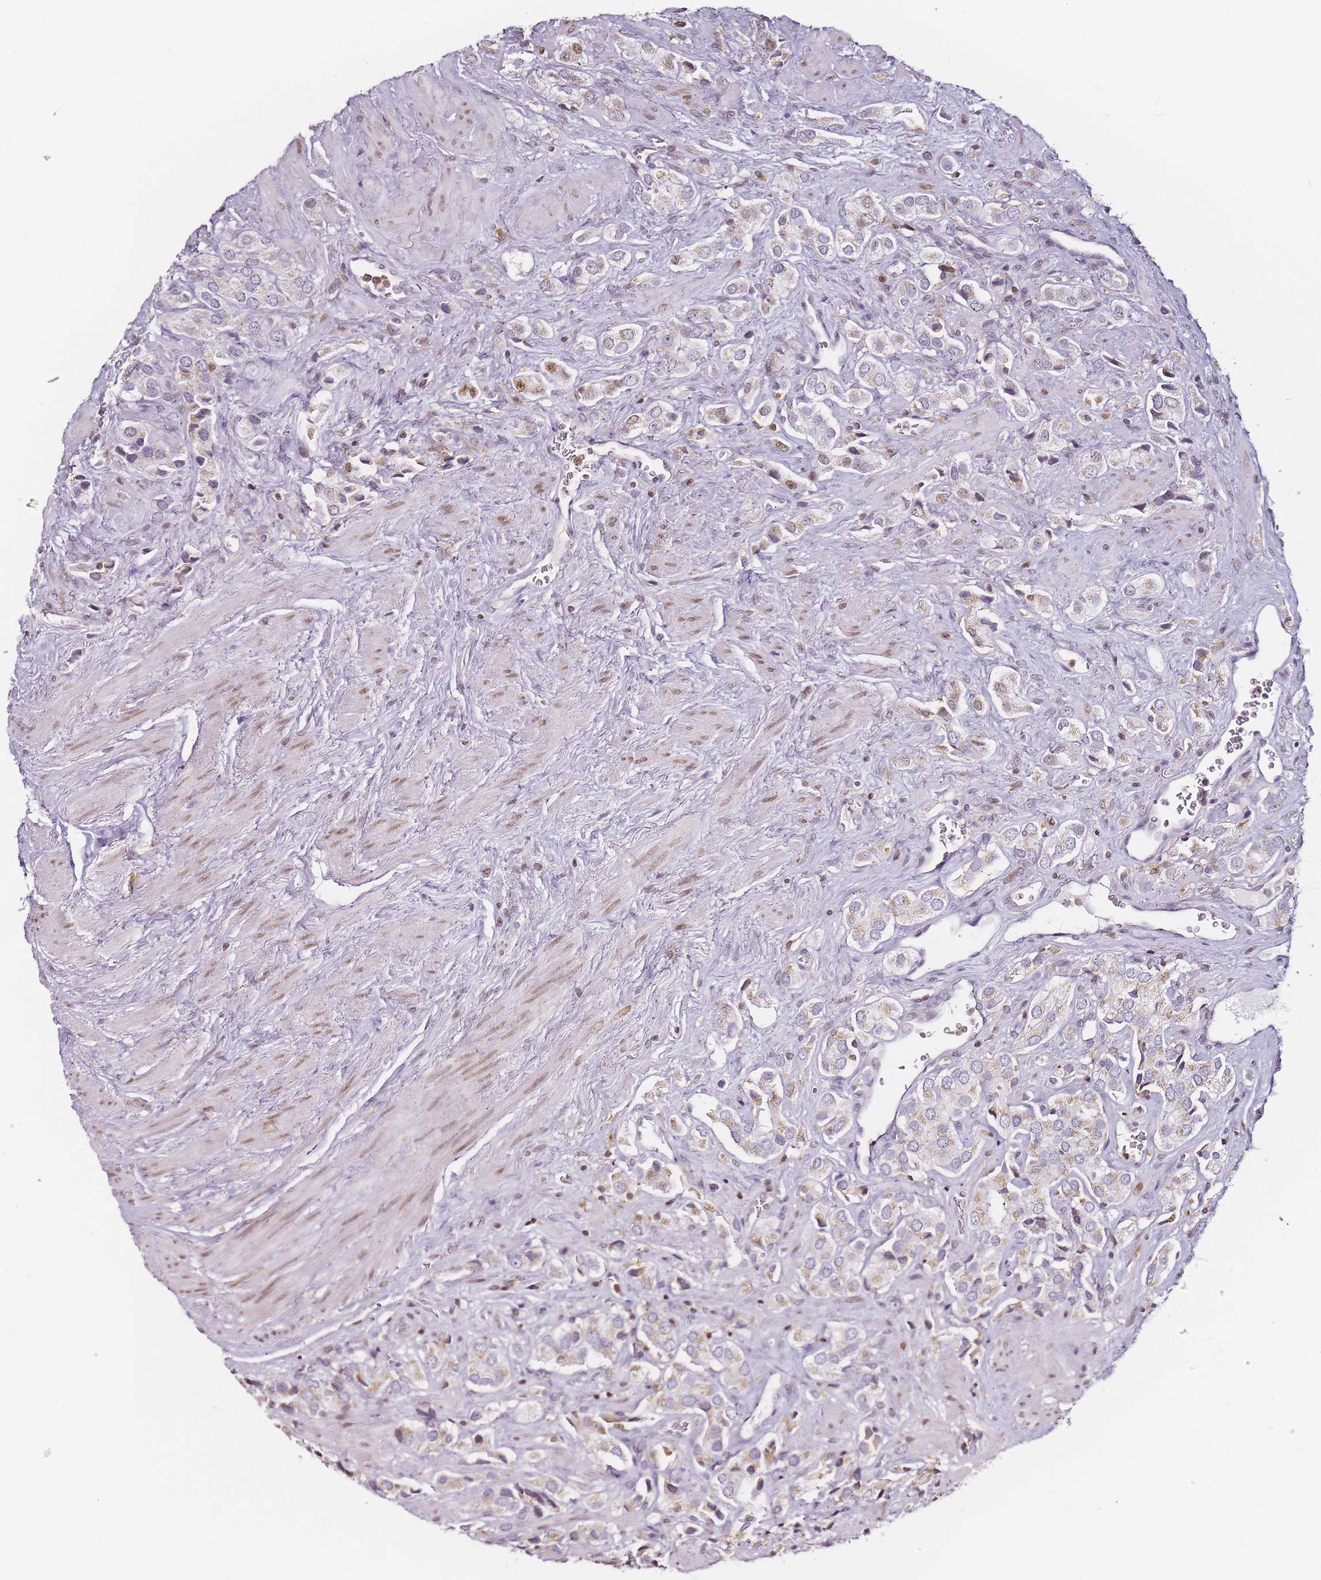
{"staining": {"intensity": "weak", "quantity": "25%-75%", "location": "cytoplasmic/membranous"}, "tissue": "prostate cancer", "cell_type": "Tumor cells", "image_type": "cancer", "snomed": [{"axis": "morphology", "description": "Adenocarcinoma, High grade"}, {"axis": "topography", "description": "Prostate and seminal vesicle, NOS"}], "caption": "This image displays prostate cancer stained with IHC to label a protein in brown. The cytoplasmic/membranous of tumor cells show weak positivity for the protein. Nuclei are counter-stained blue.", "gene": "JAKMIP1", "patient": {"sex": "male", "age": 64}}